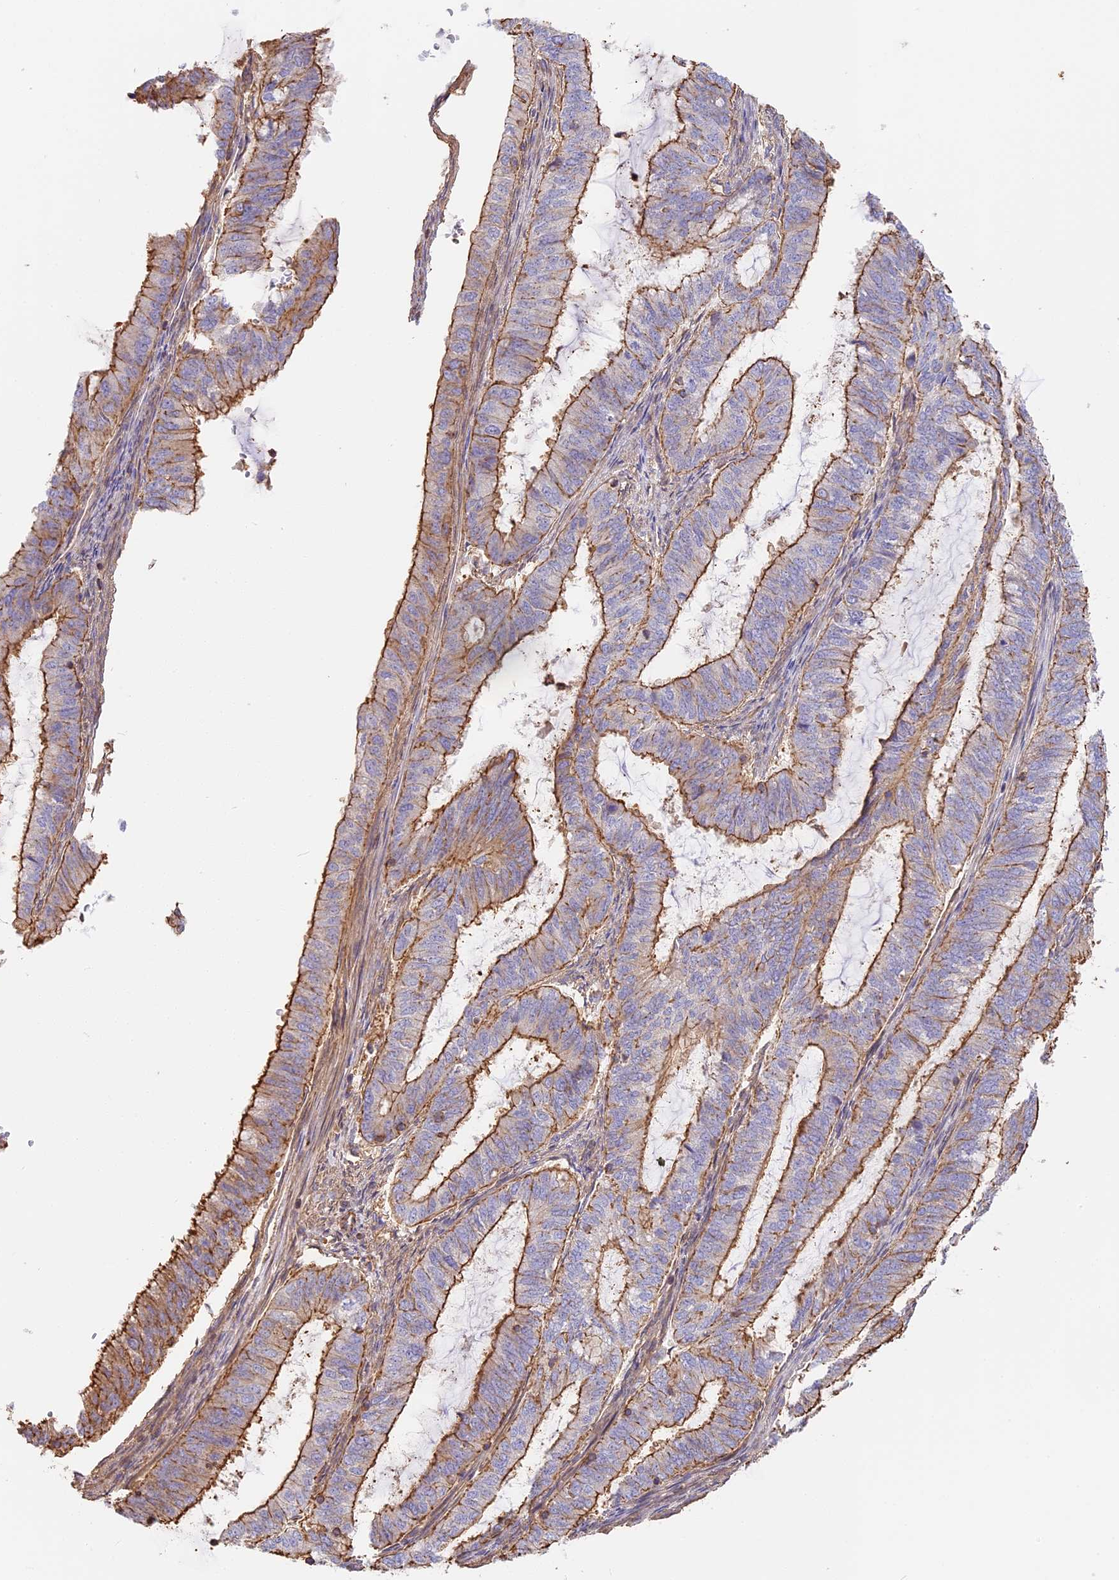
{"staining": {"intensity": "moderate", "quantity": "25%-75%", "location": "cytoplasmic/membranous"}, "tissue": "endometrial cancer", "cell_type": "Tumor cells", "image_type": "cancer", "snomed": [{"axis": "morphology", "description": "Adenocarcinoma, NOS"}, {"axis": "topography", "description": "Endometrium"}], "caption": "A brown stain highlights moderate cytoplasmic/membranous staining of a protein in human endometrial cancer (adenocarcinoma) tumor cells.", "gene": "VPS18", "patient": {"sex": "female", "age": 51}}